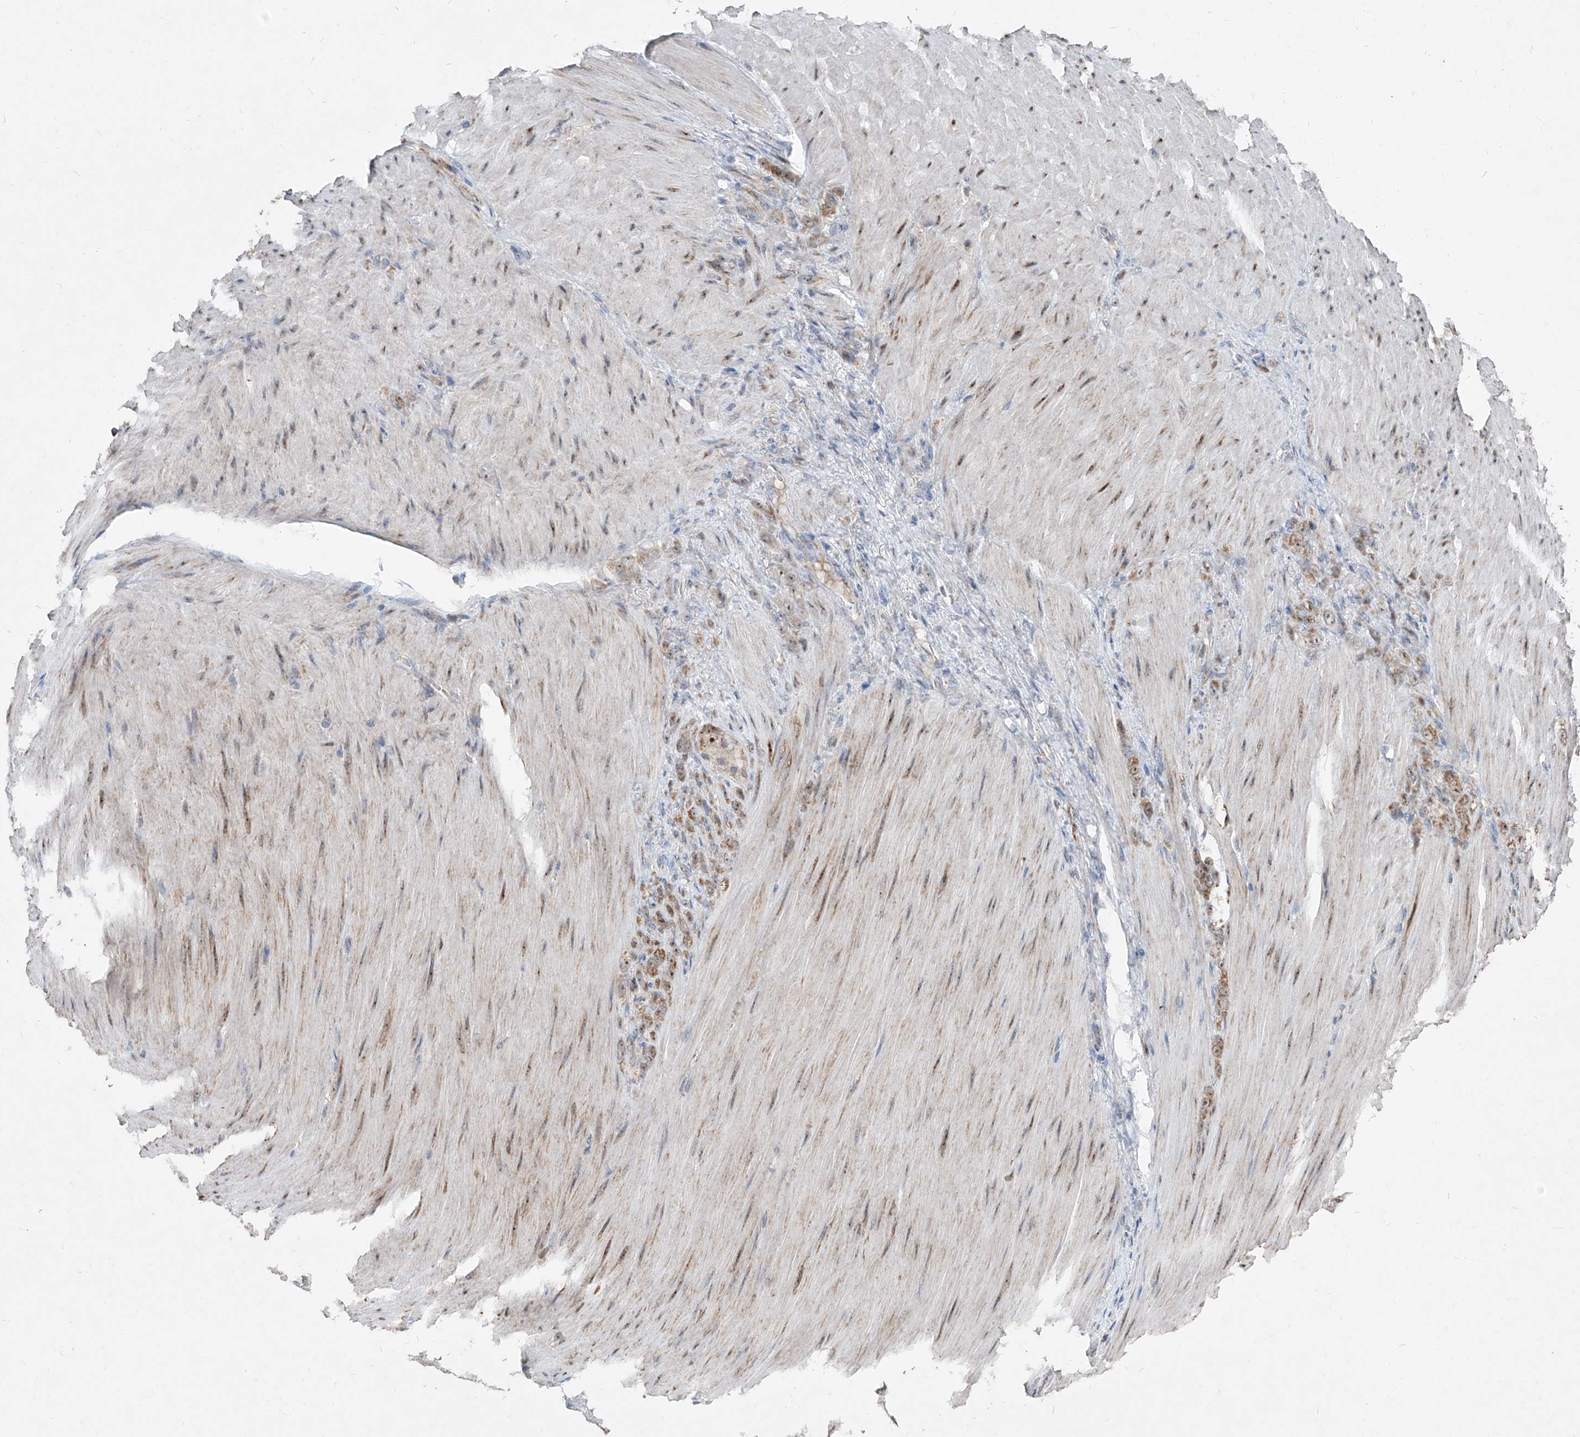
{"staining": {"intensity": "moderate", "quantity": ">75%", "location": "cytoplasmic/membranous"}, "tissue": "stomach cancer", "cell_type": "Tumor cells", "image_type": "cancer", "snomed": [{"axis": "morphology", "description": "Normal tissue, NOS"}, {"axis": "morphology", "description": "Adenocarcinoma, NOS"}, {"axis": "topography", "description": "Stomach"}], "caption": "IHC staining of stomach adenocarcinoma, which demonstrates medium levels of moderate cytoplasmic/membranous positivity in about >75% of tumor cells indicating moderate cytoplasmic/membranous protein positivity. The staining was performed using DAB (brown) for protein detection and nuclei were counterstained in hematoxylin (blue).", "gene": "NDUFB3", "patient": {"sex": "male", "age": 82}}